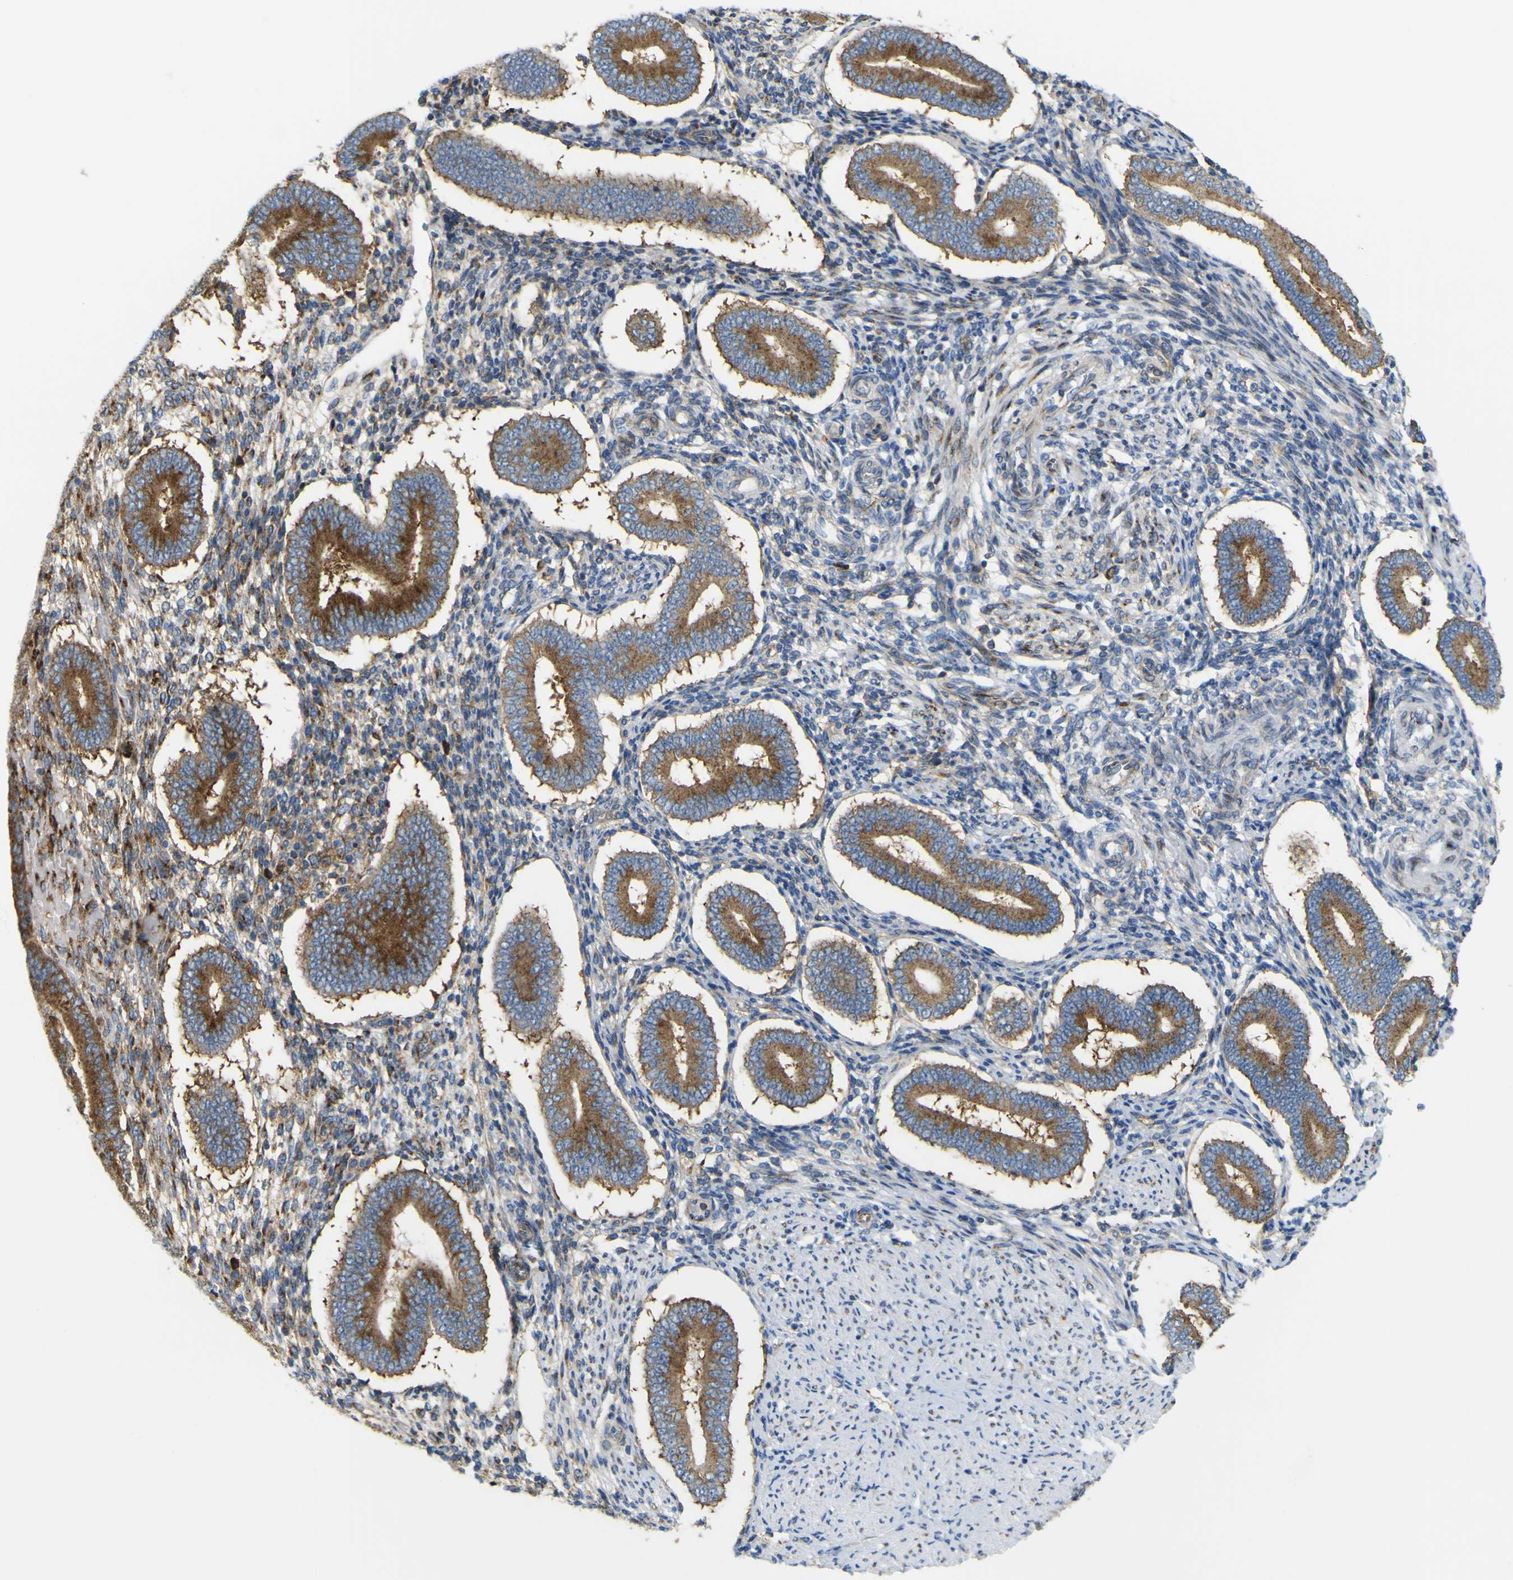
{"staining": {"intensity": "negative", "quantity": "none", "location": "none"}, "tissue": "endometrium", "cell_type": "Cells in endometrial stroma", "image_type": "normal", "snomed": [{"axis": "morphology", "description": "Normal tissue, NOS"}, {"axis": "topography", "description": "Endometrium"}], "caption": "Unremarkable endometrium was stained to show a protein in brown. There is no significant expression in cells in endometrial stroma.", "gene": "IGF2R", "patient": {"sex": "female", "age": 42}}